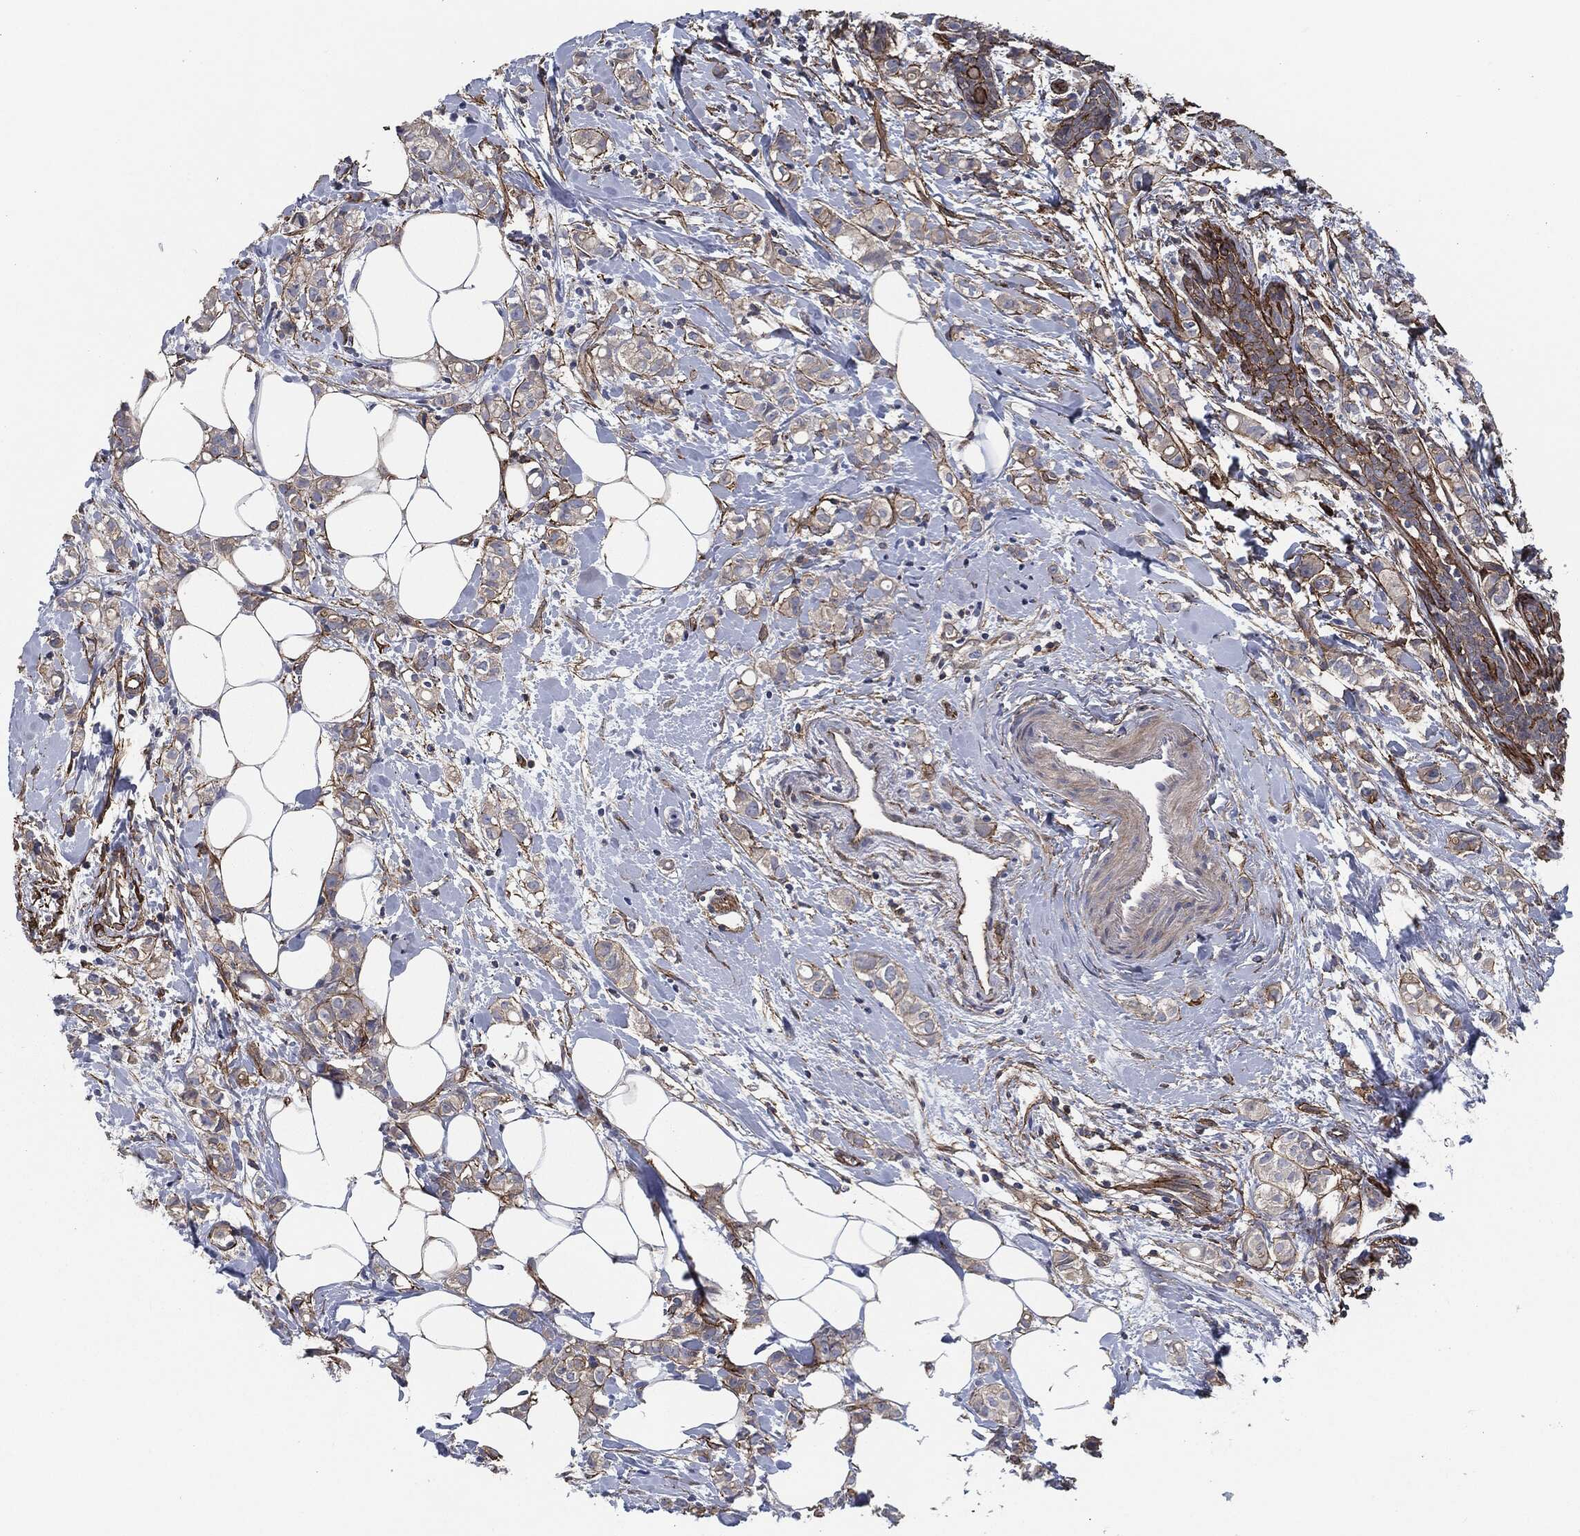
{"staining": {"intensity": "negative", "quantity": "none", "location": "none"}, "tissue": "breast cancer", "cell_type": "Tumor cells", "image_type": "cancer", "snomed": [{"axis": "morphology", "description": "Normal tissue, NOS"}, {"axis": "morphology", "description": "Duct carcinoma"}, {"axis": "topography", "description": "Breast"}], "caption": "Immunohistochemistry (IHC) image of breast cancer stained for a protein (brown), which shows no positivity in tumor cells.", "gene": "SVIL", "patient": {"sex": "female", "age": 44}}